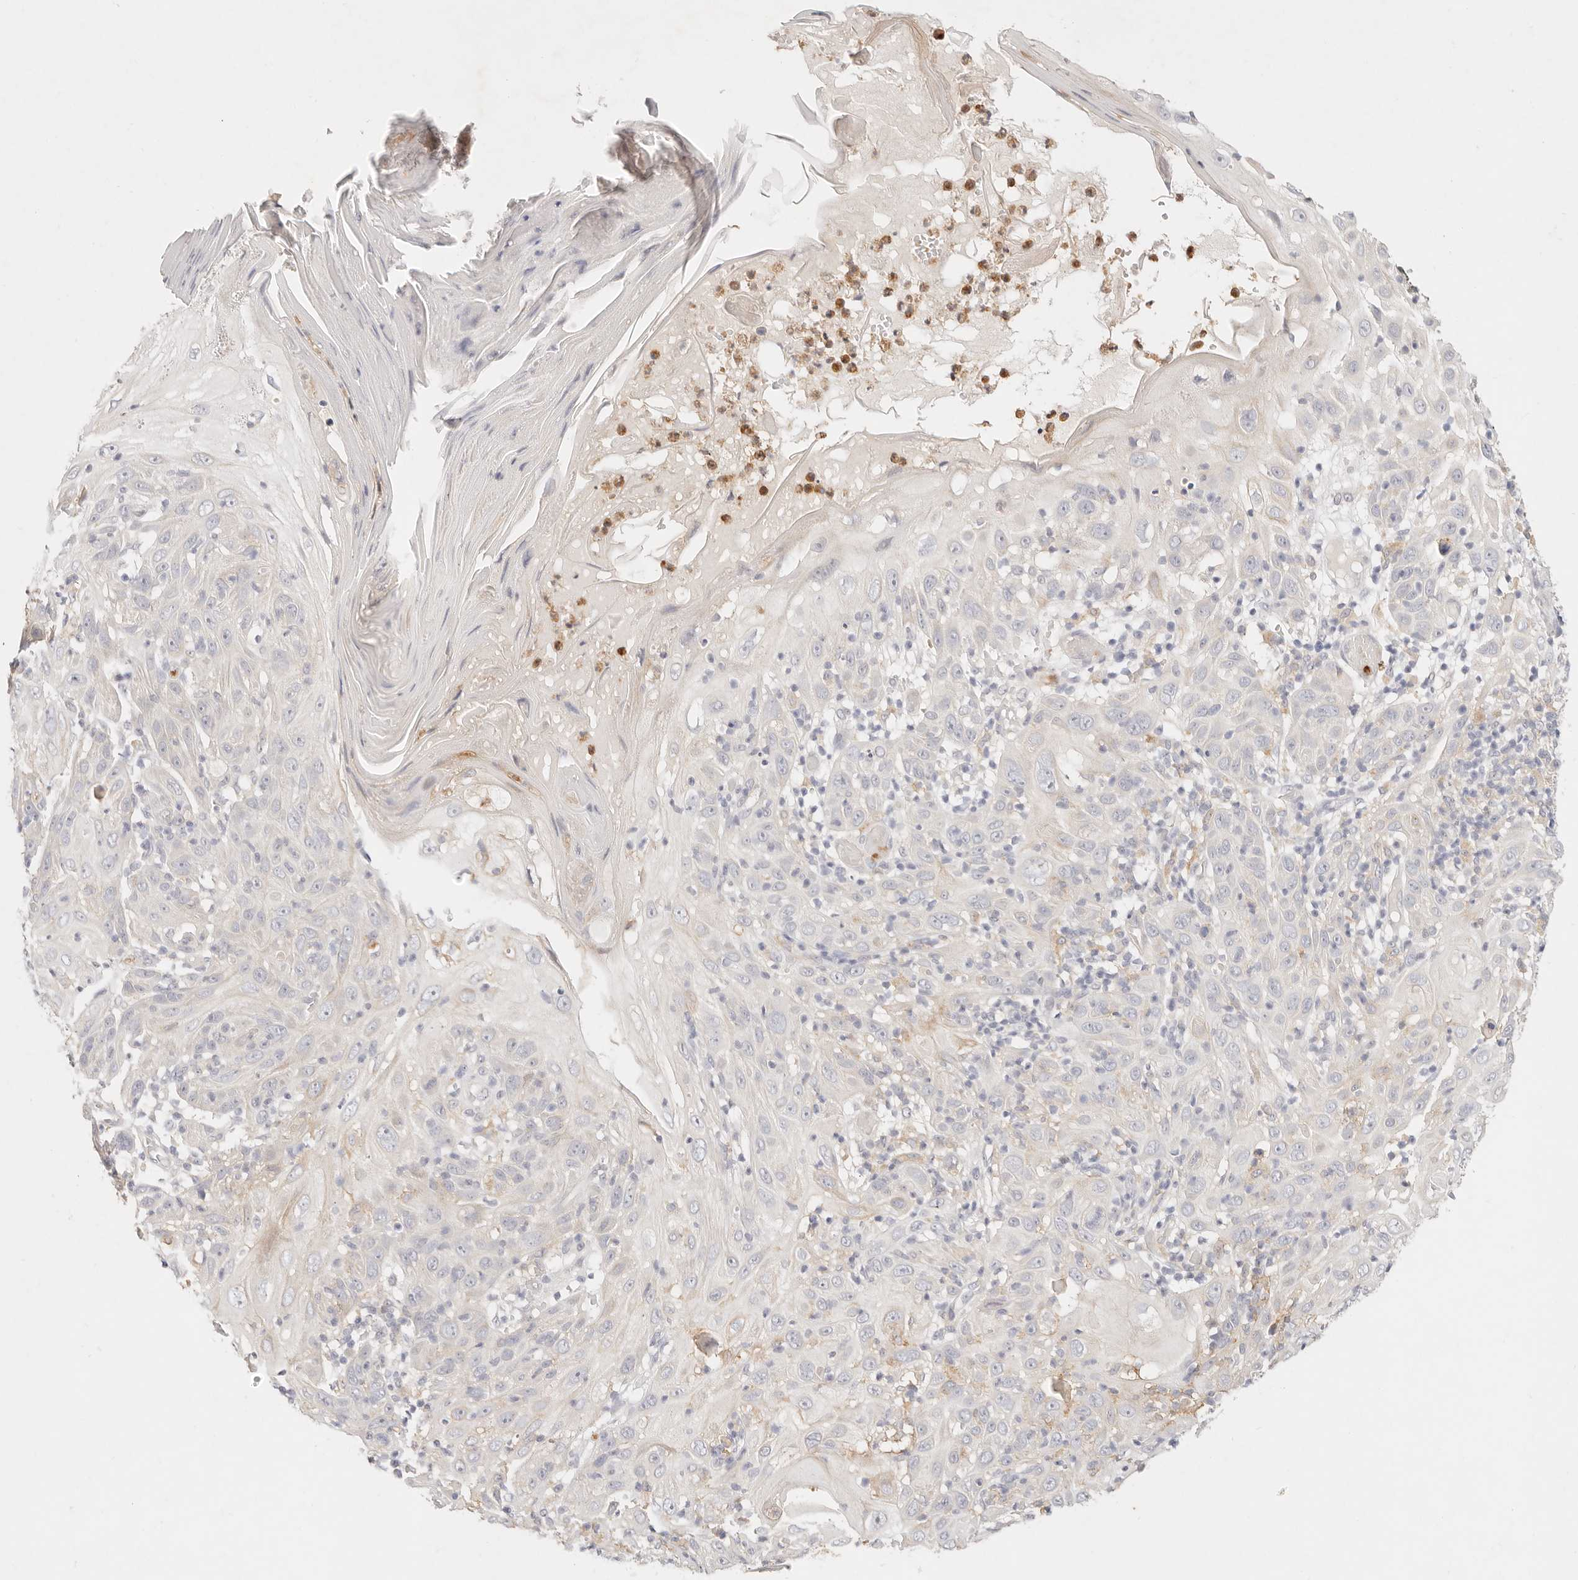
{"staining": {"intensity": "negative", "quantity": "none", "location": "none"}, "tissue": "skin cancer", "cell_type": "Tumor cells", "image_type": "cancer", "snomed": [{"axis": "morphology", "description": "Squamous cell carcinoma, NOS"}, {"axis": "topography", "description": "Skin"}], "caption": "High power microscopy micrograph of an immunohistochemistry (IHC) image of skin cancer (squamous cell carcinoma), revealing no significant staining in tumor cells.", "gene": "GPR84", "patient": {"sex": "female", "age": 88}}